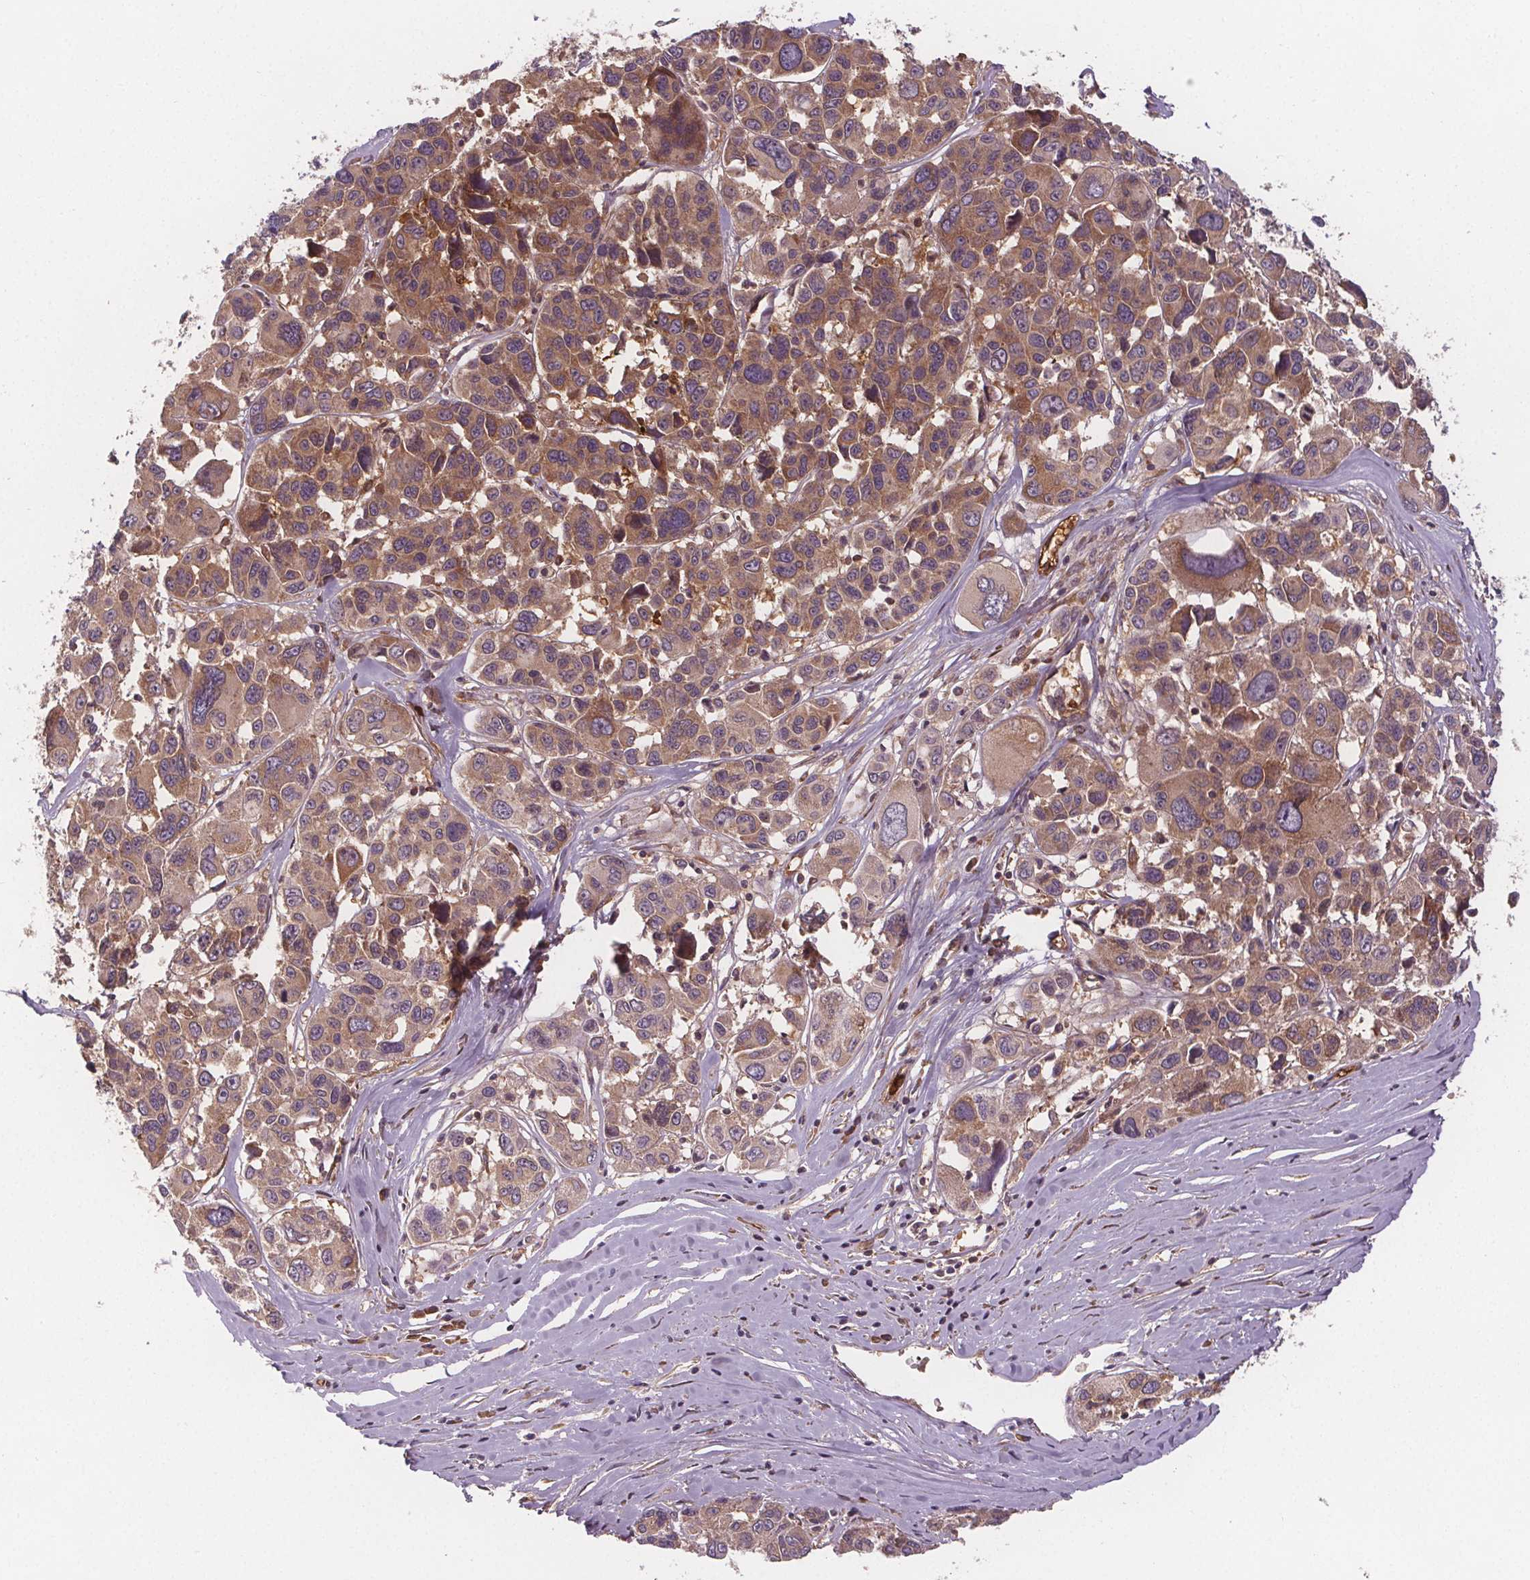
{"staining": {"intensity": "moderate", "quantity": ">75%", "location": "cytoplasmic/membranous"}, "tissue": "melanoma", "cell_type": "Tumor cells", "image_type": "cancer", "snomed": [{"axis": "morphology", "description": "Malignant melanoma, NOS"}, {"axis": "topography", "description": "Skin"}], "caption": "Malignant melanoma stained for a protein displays moderate cytoplasmic/membranous positivity in tumor cells.", "gene": "EIF3D", "patient": {"sex": "female", "age": 66}}